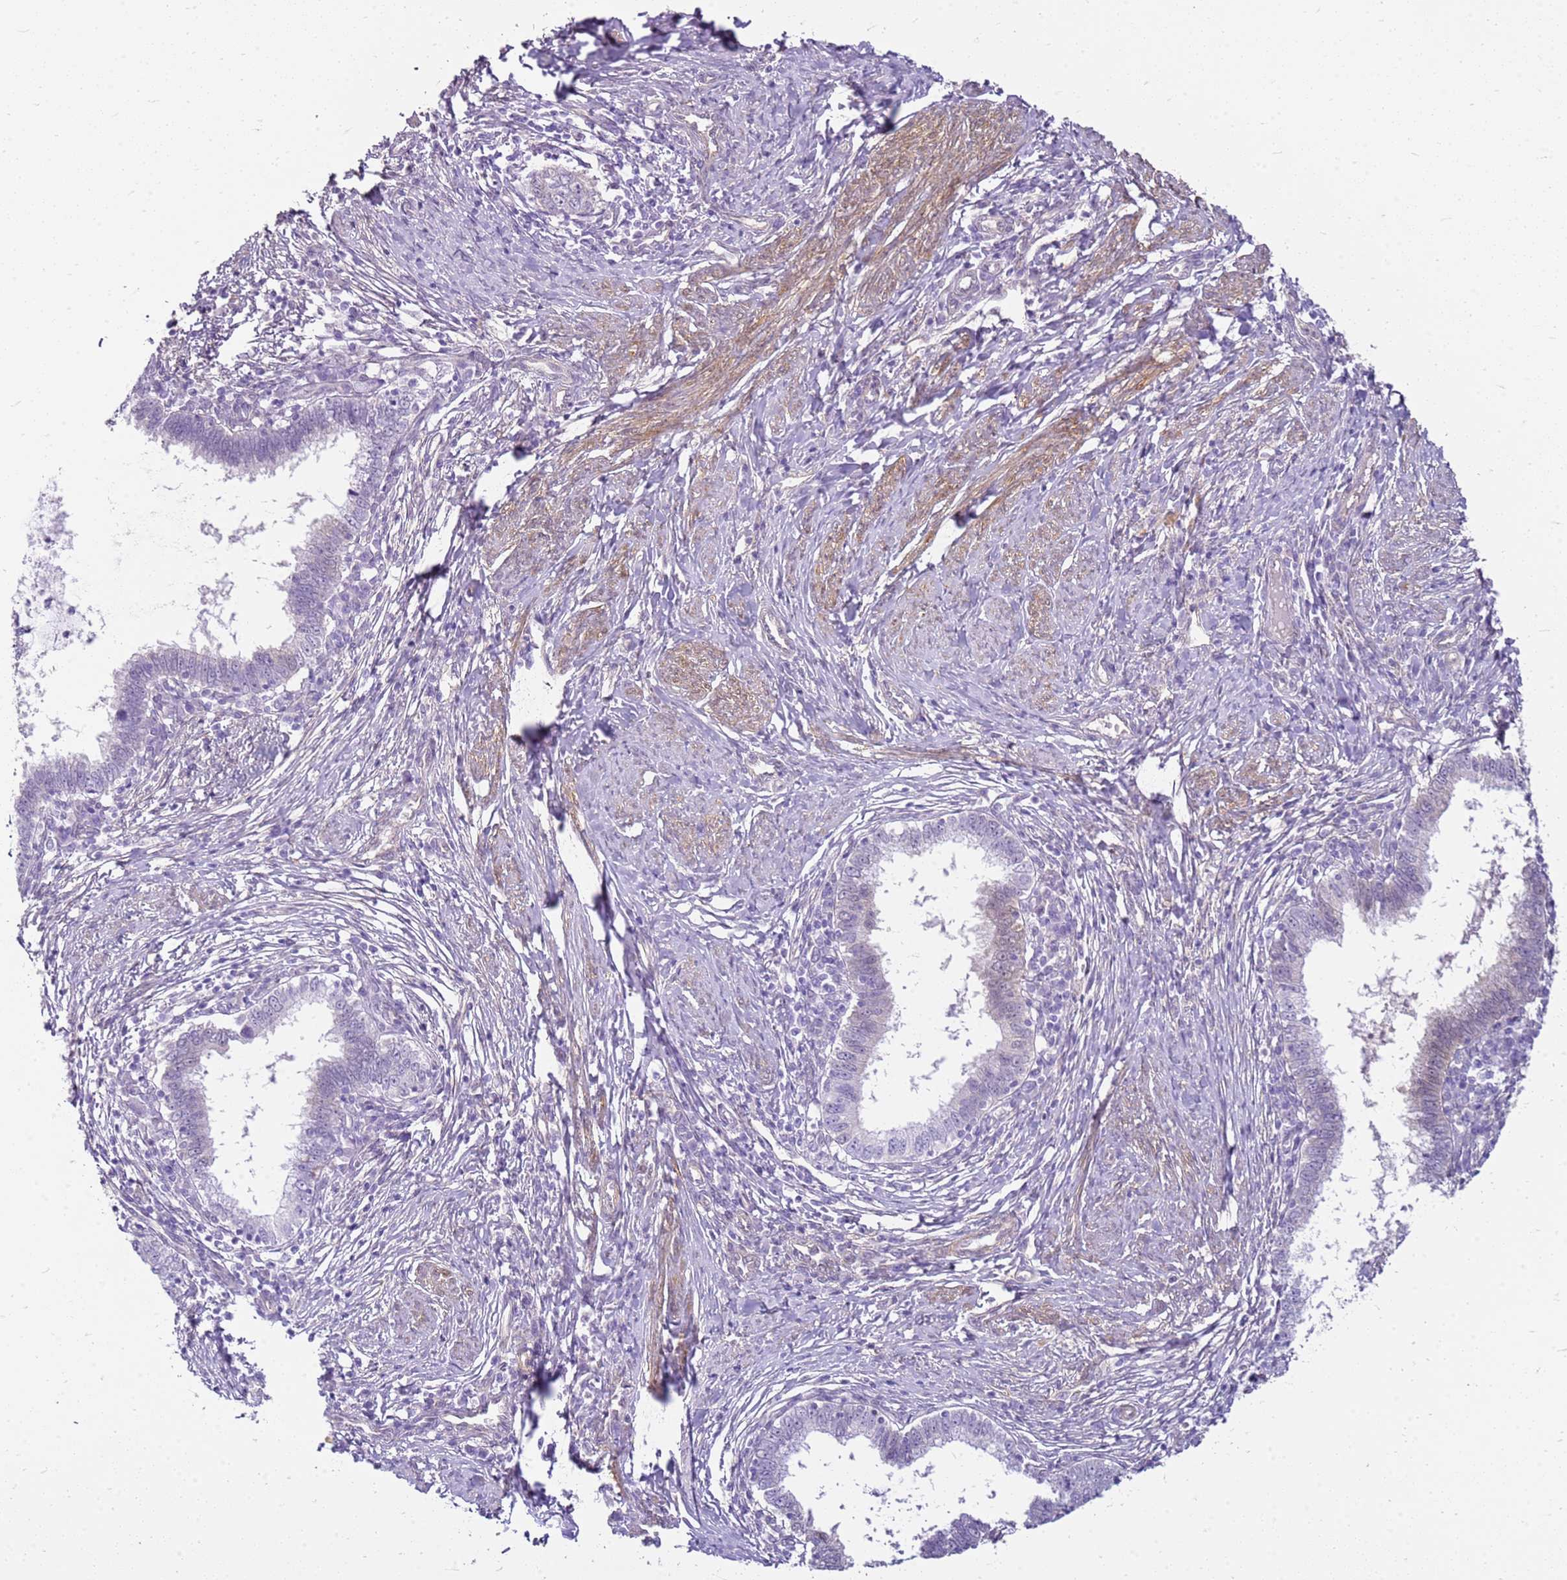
{"staining": {"intensity": "negative", "quantity": "none", "location": "none"}, "tissue": "cervical cancer", "cell_type": "Tumor cells", "image_type": "cancer", "snomed": [{"axis": "morphology", "description": "Adenocarcinoma, NOS"}, {"axis": "topography", "description": "Cervix"}], "caption": "The immunohistochemistry photomicrograph has no significant positivity in tumor cells of cervical adenocarcinoma tissue. Brightfield microscopy of immunohistochemistry (IHC) stained with DAB (brown) and hematoxylin (blue), captured at high magnification.", "gene": "HSPB1", "patient": {"sex": "female", "age": 36}}